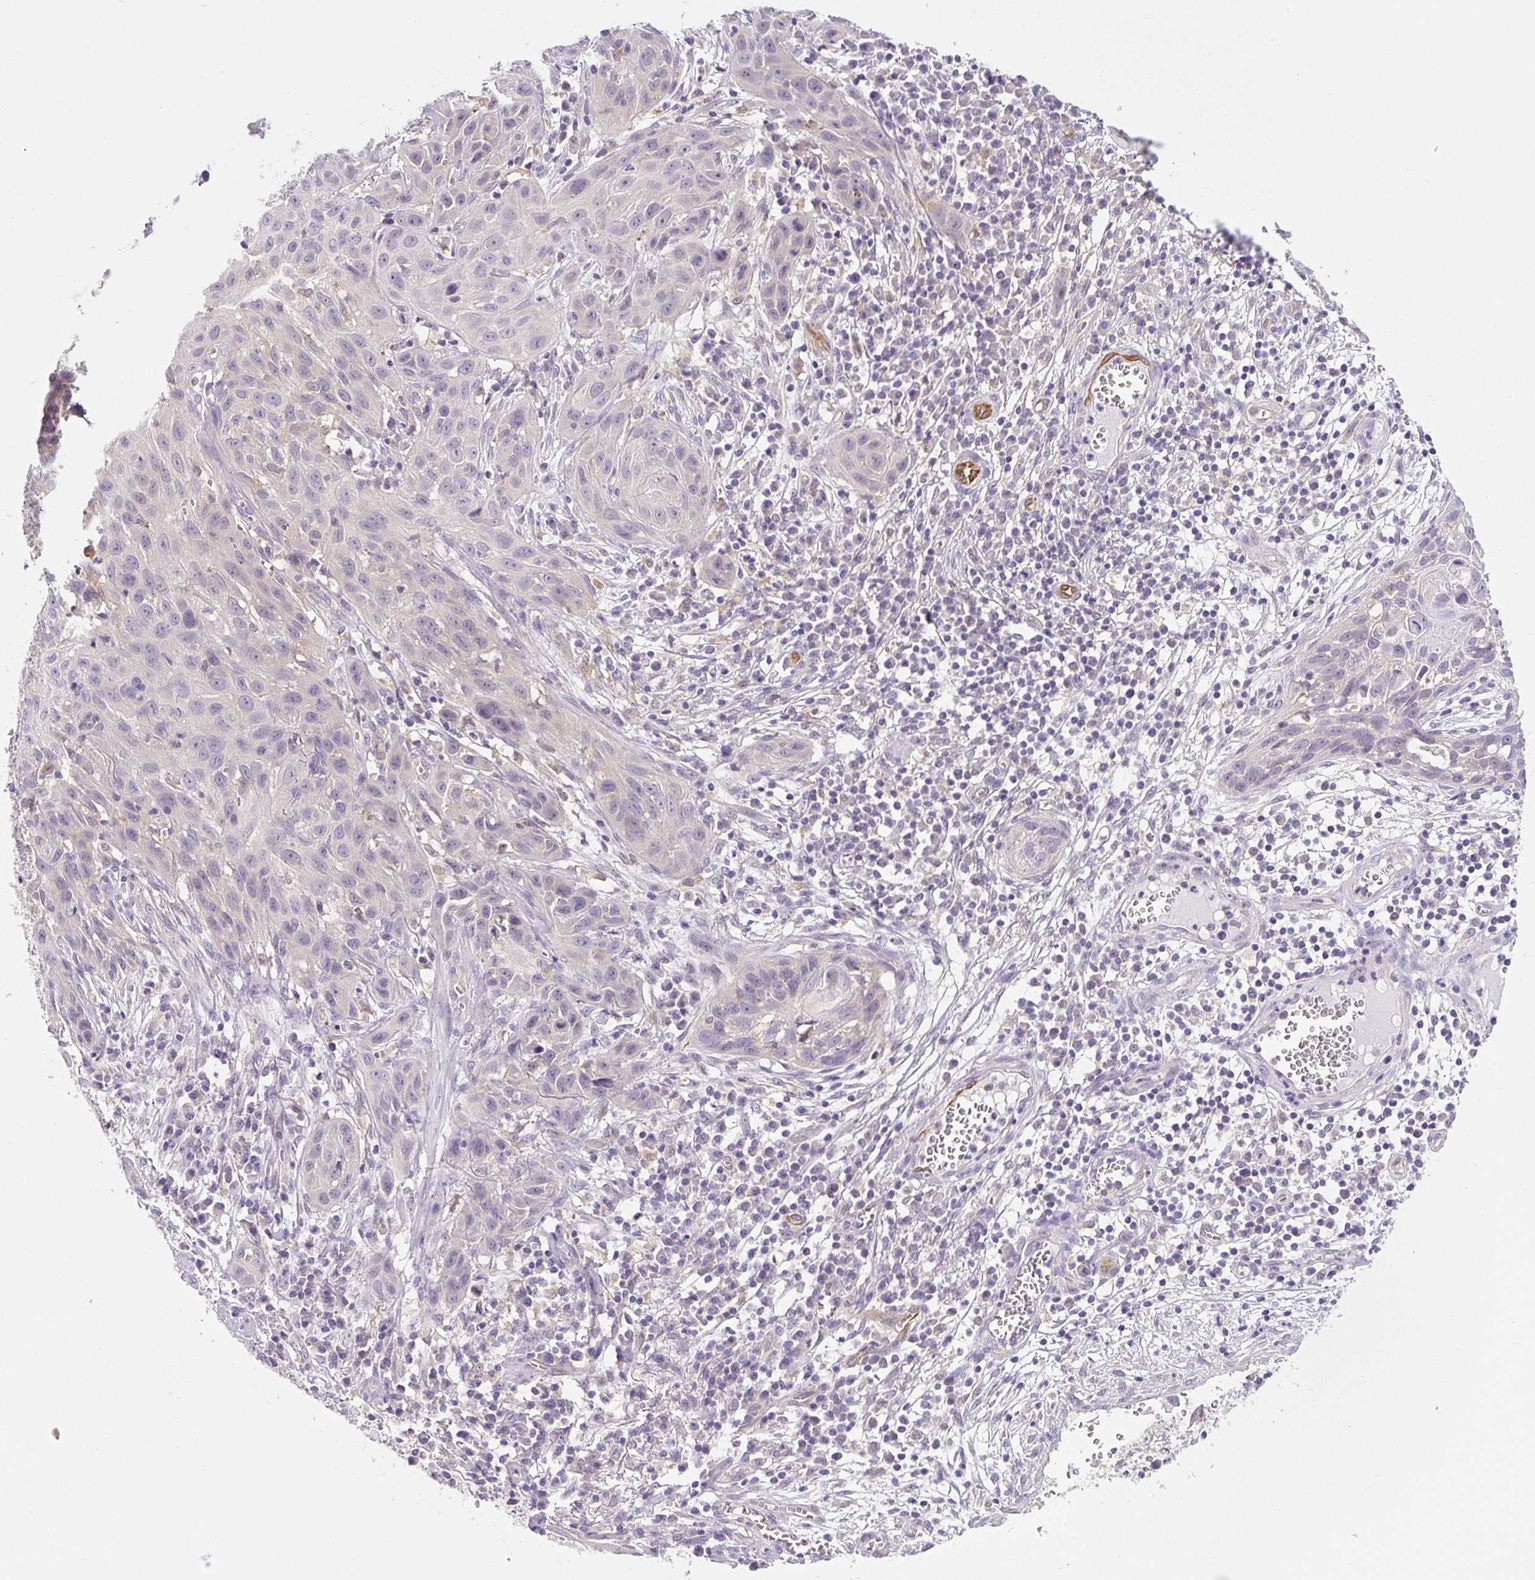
{"staining": {"intensity": "negative", "quantity": "none", "location": "none"}, "tissue": "skin cancer", "cell_type": "Tumor cells", "image_type": "cancer", "snomed": [{"axis": "morphology", "description": "Squamous cell carcinoma, NOS"}, {"axis": "topography", "description": "Skin"}, {"axis": "topography", "description": "Vulva"}], "caption": "Tumor cells are negative for brown protein staining in skin cancer.", "gene": "PLA2G4A", "patient": {"sex": "female", "age": 83}}